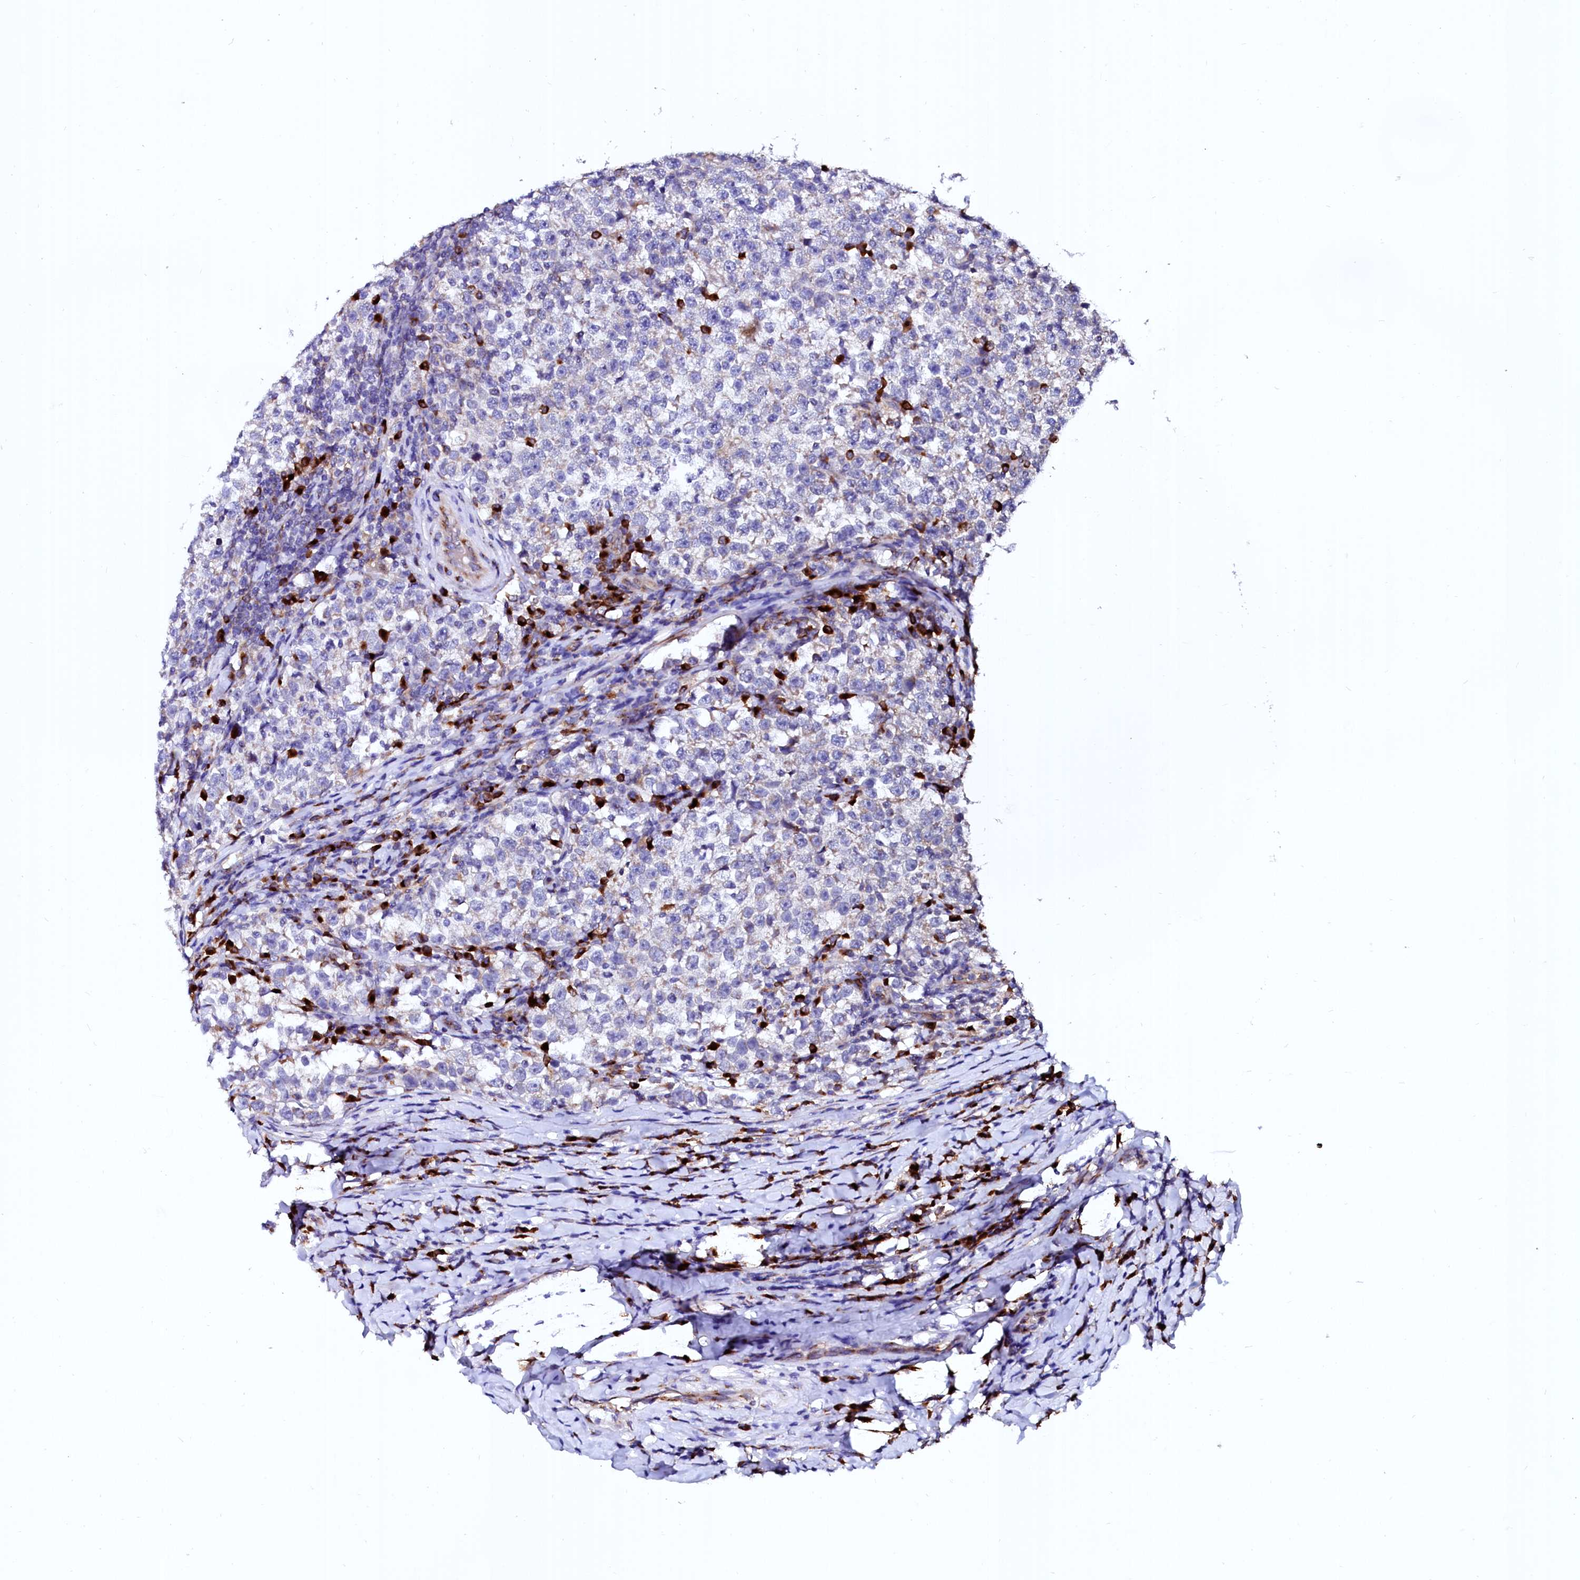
{"staining": {"intensity": "weak", "quantity": "<25%", "location": "cytoplasmic/membranous"}, "tissue": "testis cancer", "cell_type": "Tumor cells", "image_type": "cancer", "snomed": [{"axis": "morphology", "description": "Normal tissue, NOS"}, {"axis": "morphology", "description": "Seminoma, NOS"}, {"axis": "topography", "description": "Testis"}], "caption": "An image of testis cancer (seminoma) stained for a protein reveals no brown staining in tumor cells.", "gene": "LMAN1", "patient": {"sex": "male", "age": 43}}